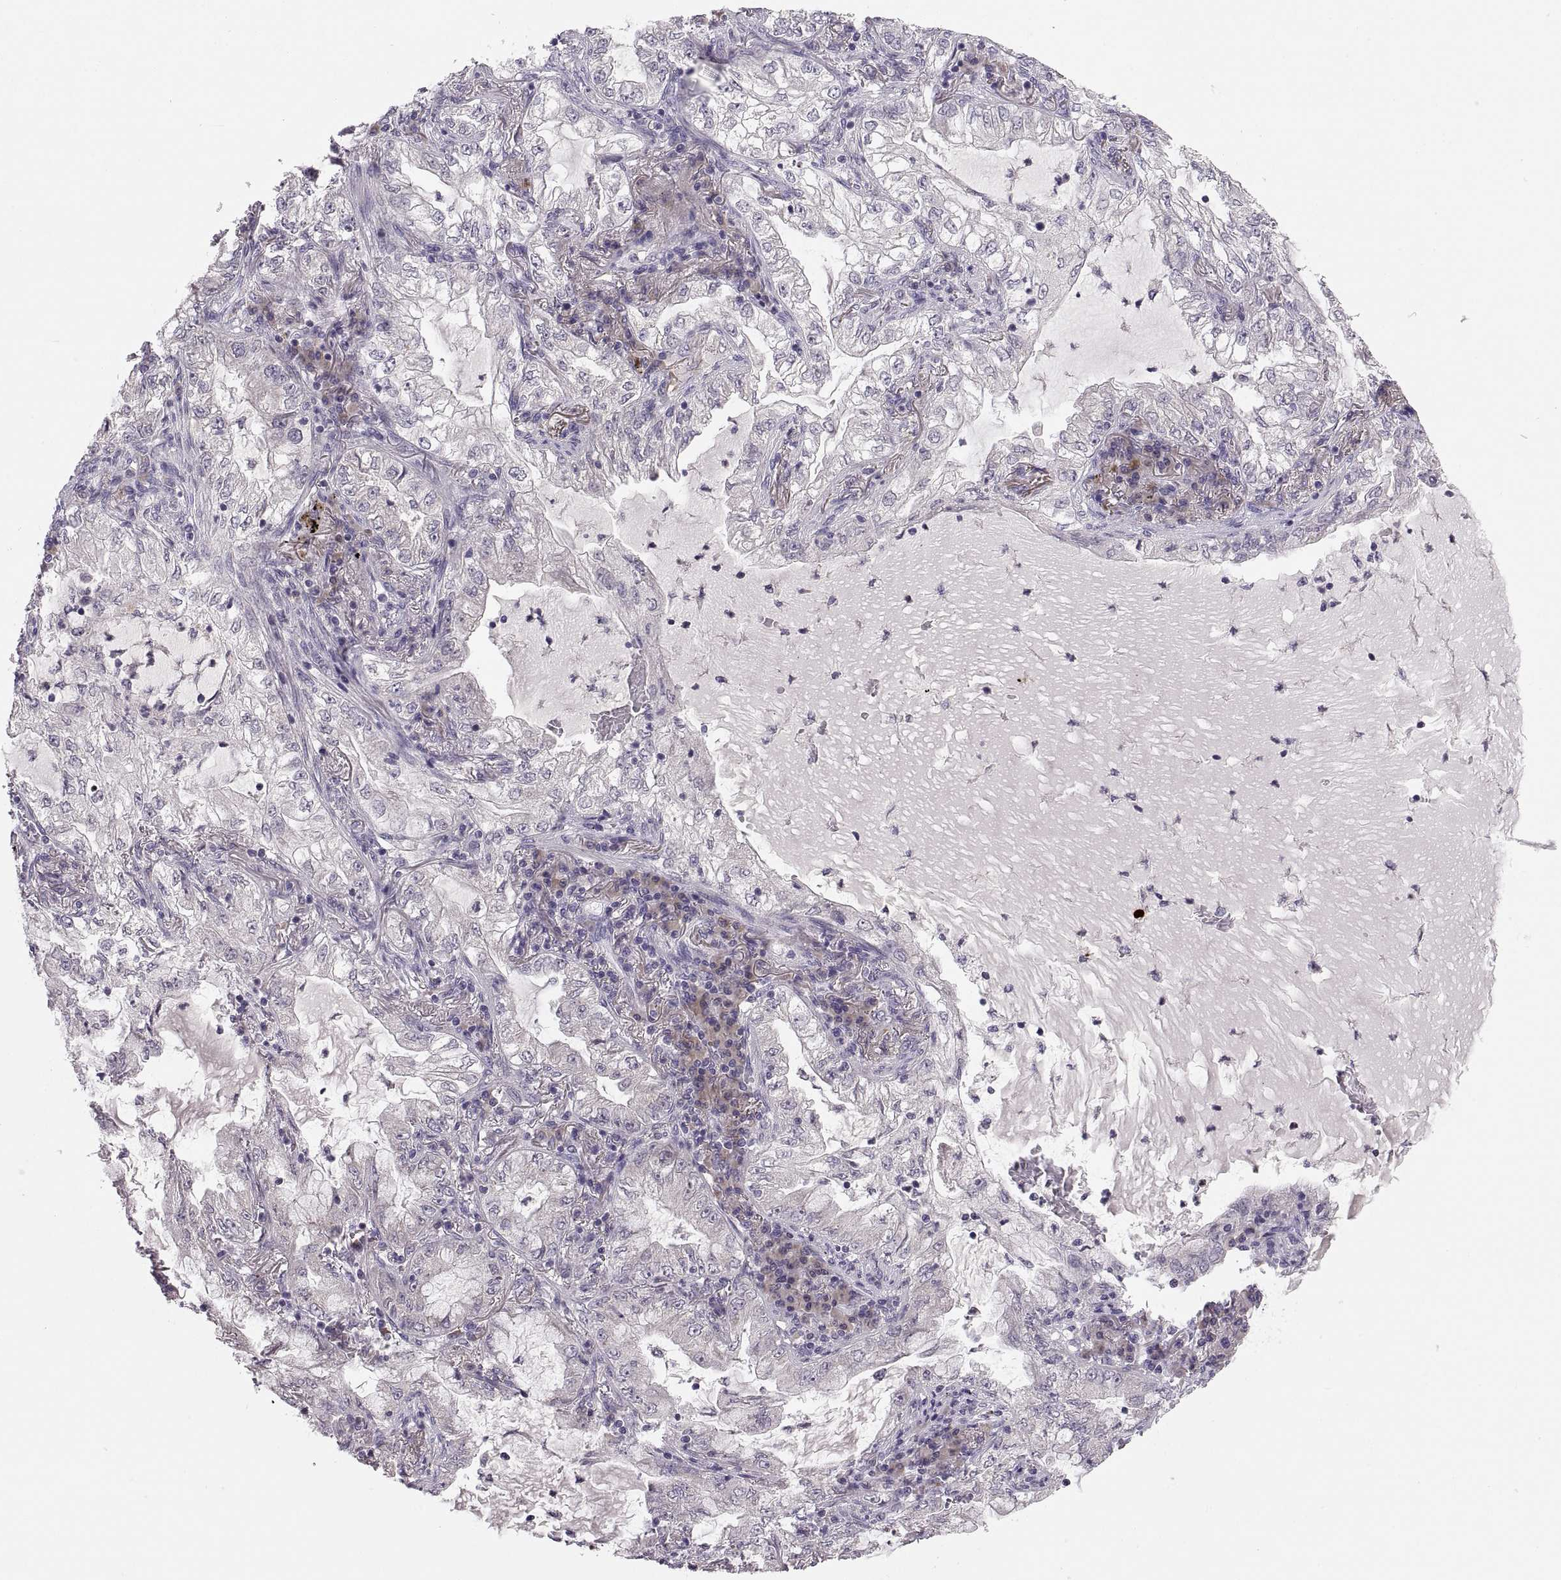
{"staining": {"intensity": "negative", "quantity": "none", "location": "none"}, "tissue": "lung cancer", "cell_type": "Tumor cells", "image_type": "cancer", "snomed": [{"axis": "morphology", "description": "Adenocarcinoma, NOS"}, {"axis": "topography", "description": "Lung"}], "caption": "There is no significant expression in tumor cells of adenocarcinoma (lung).", "gene": "ADH6", "patient": {"sex": "female", "age": 73}}